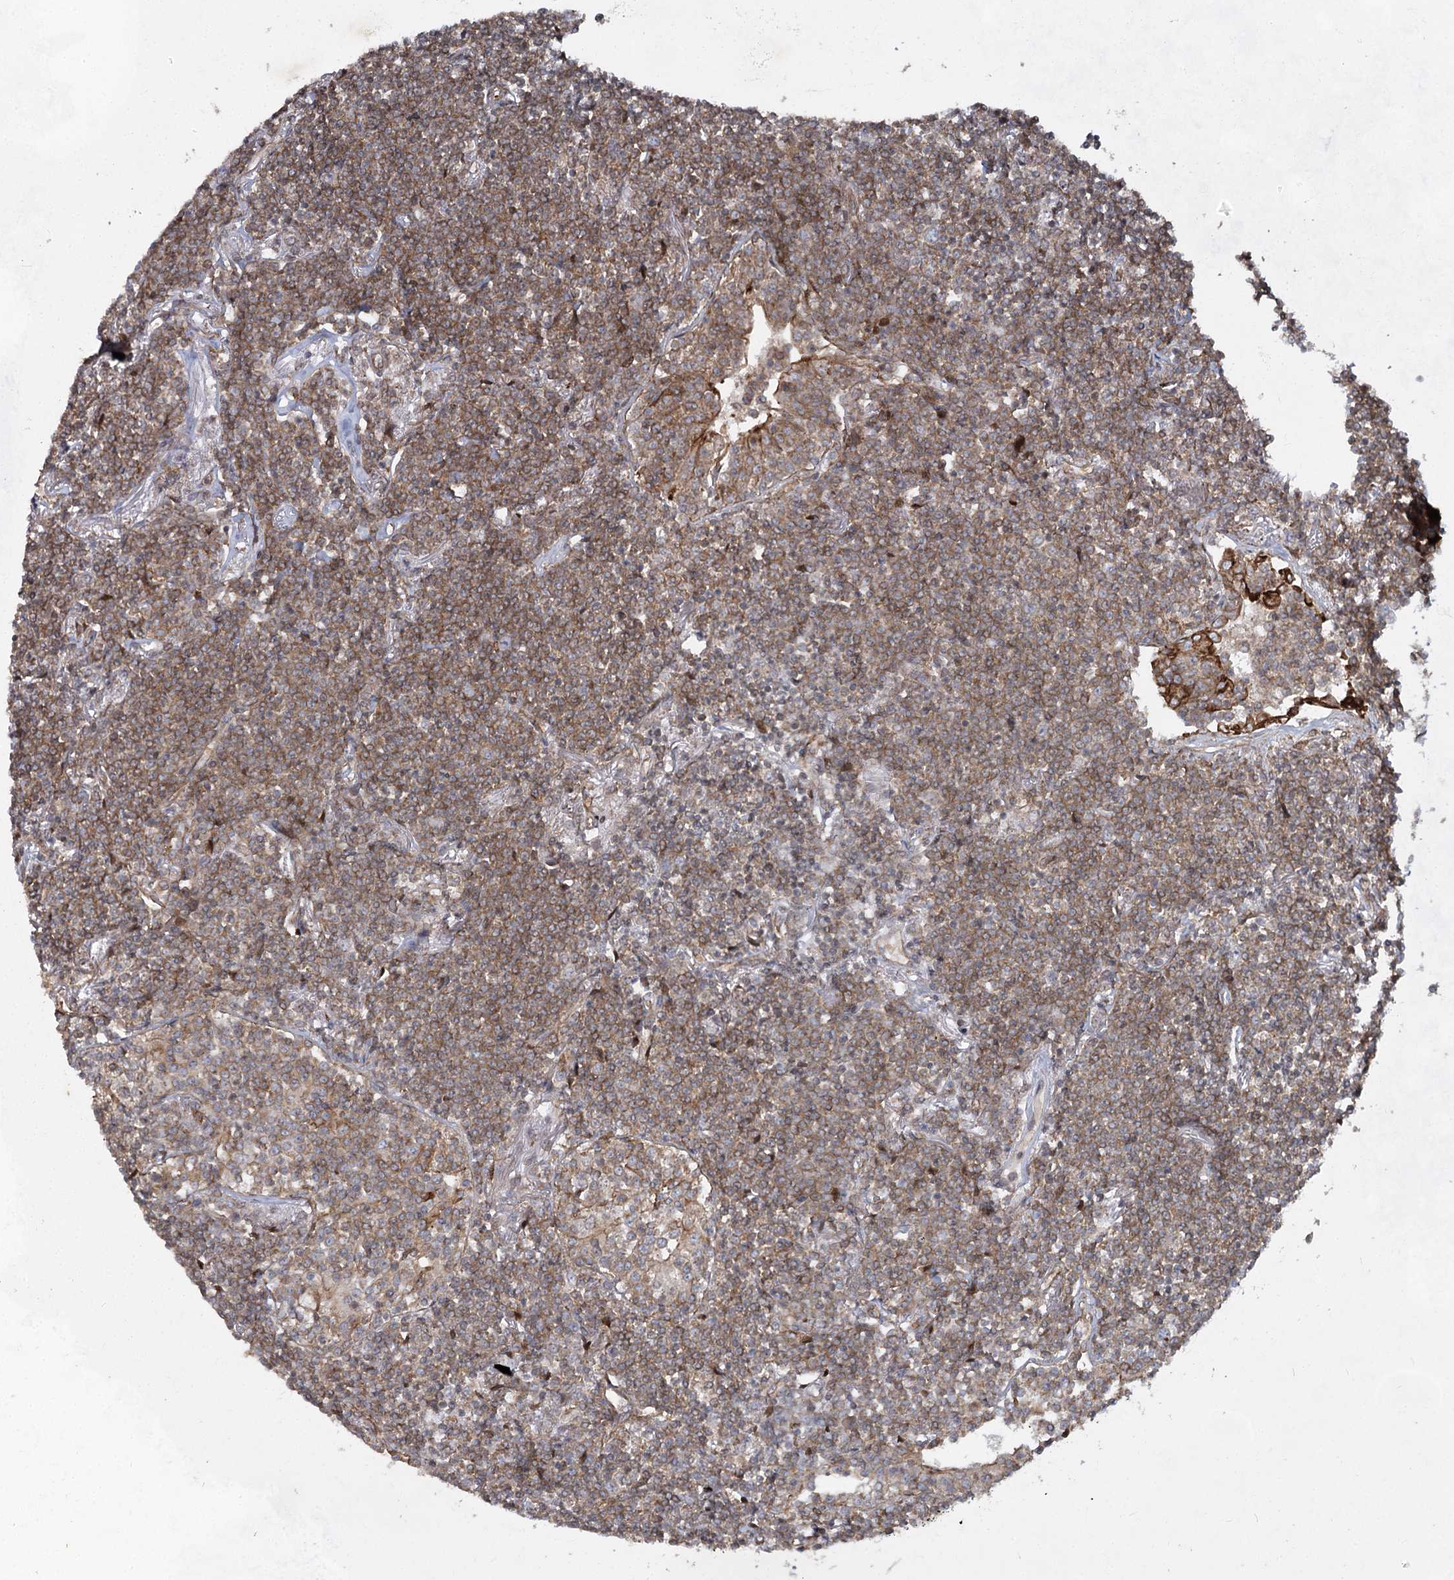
{"staining": {"intensity": "moderate", "quantity": ">75%", "location": "cytoplasmic/membranous"}, "tissue": "lymphoma", "cell_type": "Tumor cells", "image_type": "cancer", "snomed": [{"axis": "morphology", "description": "Malignant lymphoma, non-Hodgkin's type, Low grade"}, {"axis": "topography", "description": "Lung"}], "caption": "Malignant lymphoma, non-Hodgkin's type (low-grade) stained with DAB (3,3'-diaminobenzidine) immunohistochemistry (IHC) exhibits medium levels of moderate cytoplasmic/membranous positivity in approximately >75% of tumor cells. Immunohistochemistry (ihc) stains the protein of interest in brown and the nuclei are stained blue.", "gene": "IQSEC1", "patient": {"sex": "female", "age": 71}}